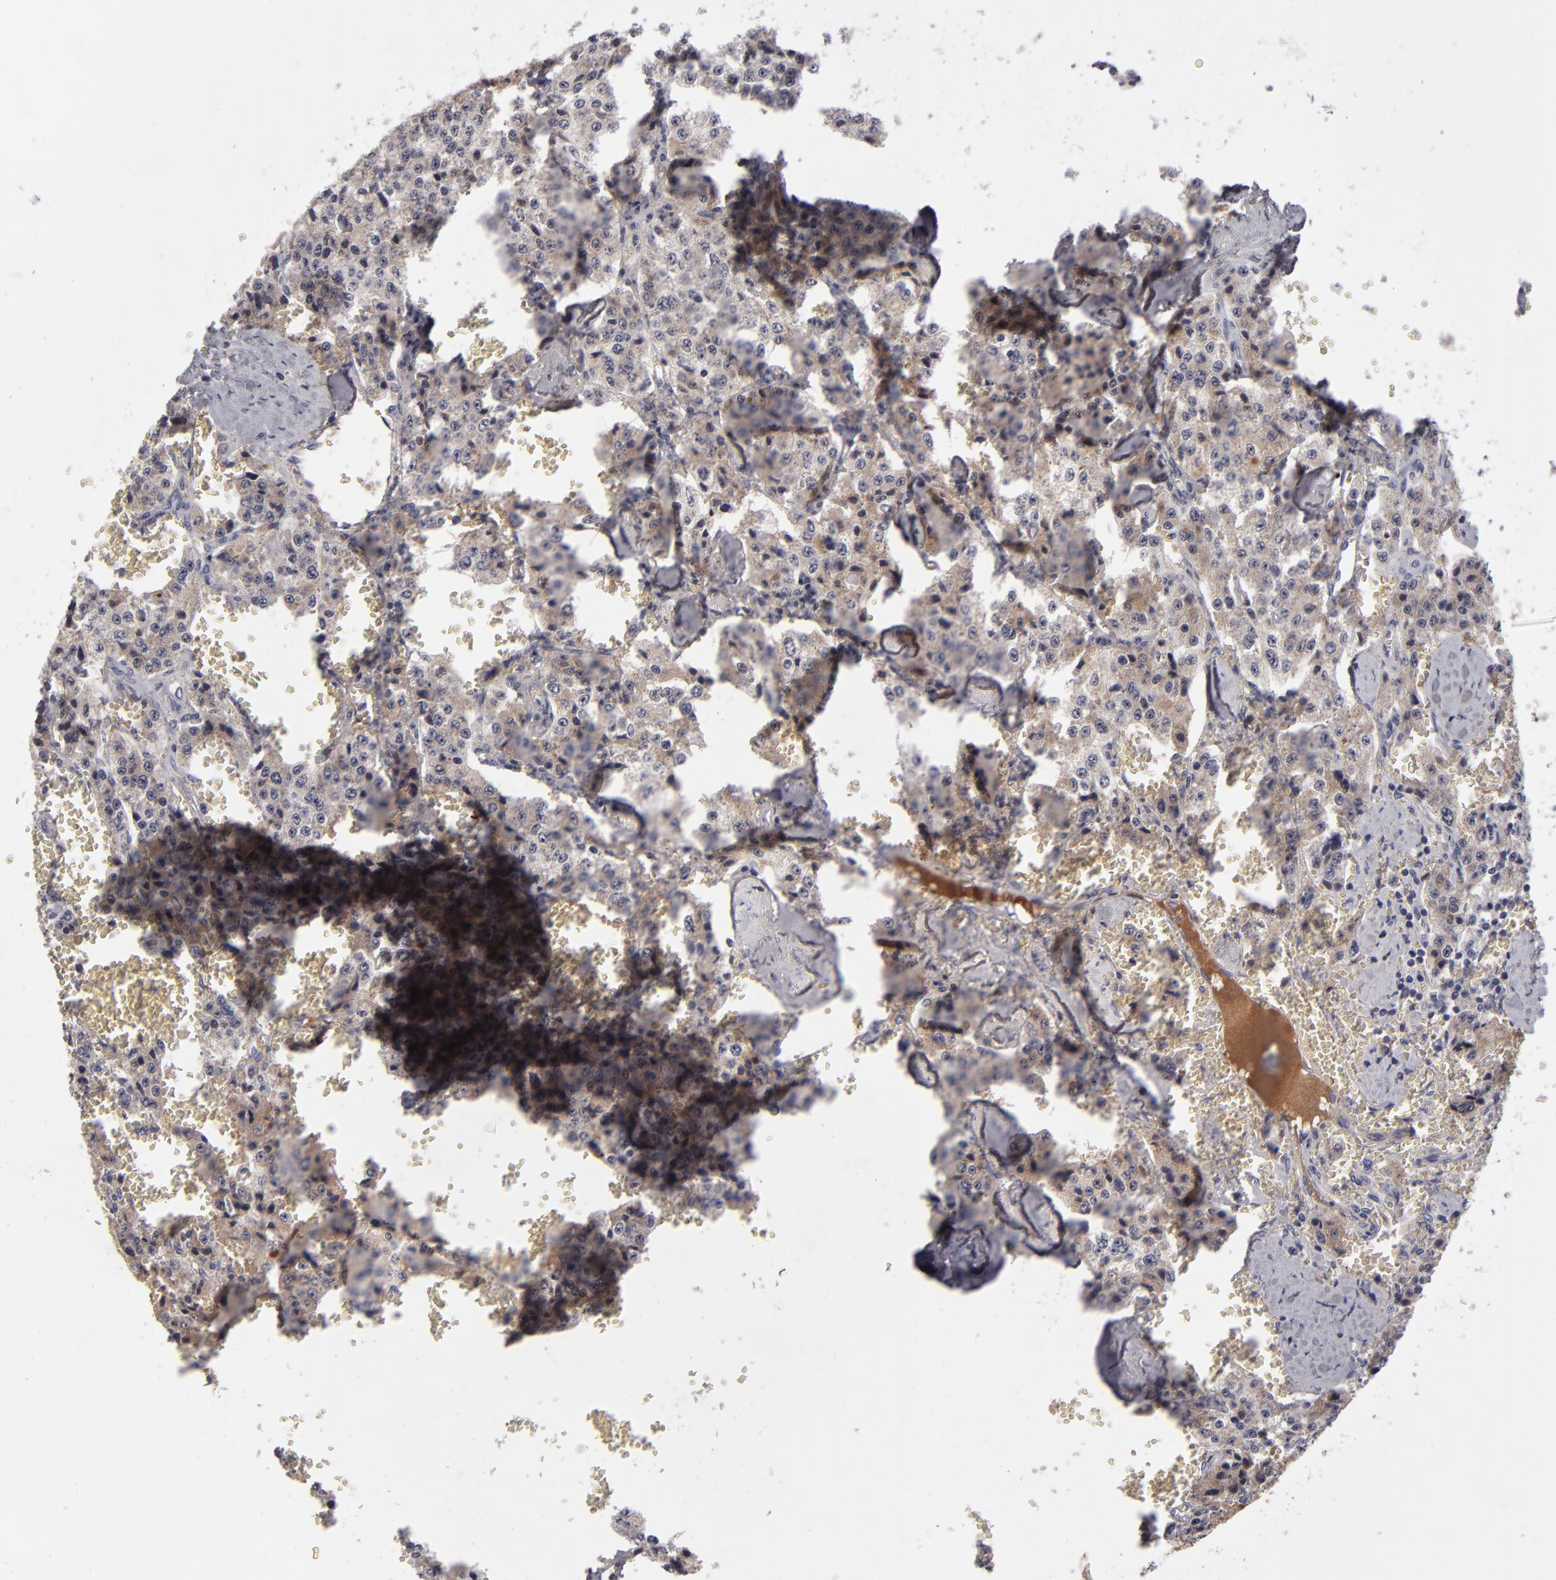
{"staining": {"intensity": "weak", "quantity": "25%-75%", "location": "cytoplasmic/membranous"}, "tissue": "carcinoid", "cell_type": "Tumor cells", "image_type": "cancer", "snomed": [{"axis": "morphology", "description": "Carcinoid, malignant, NOS"}, {"axis": "topography", "description": "Small intestine"}], "caption": "Tumor cells demonstrate weak cytoplasmic/membranous positivity in about 25%-75% of cells in carcinoid.", "gene": "ITIH4", "patient": {"sex": "male", "age": 52}}